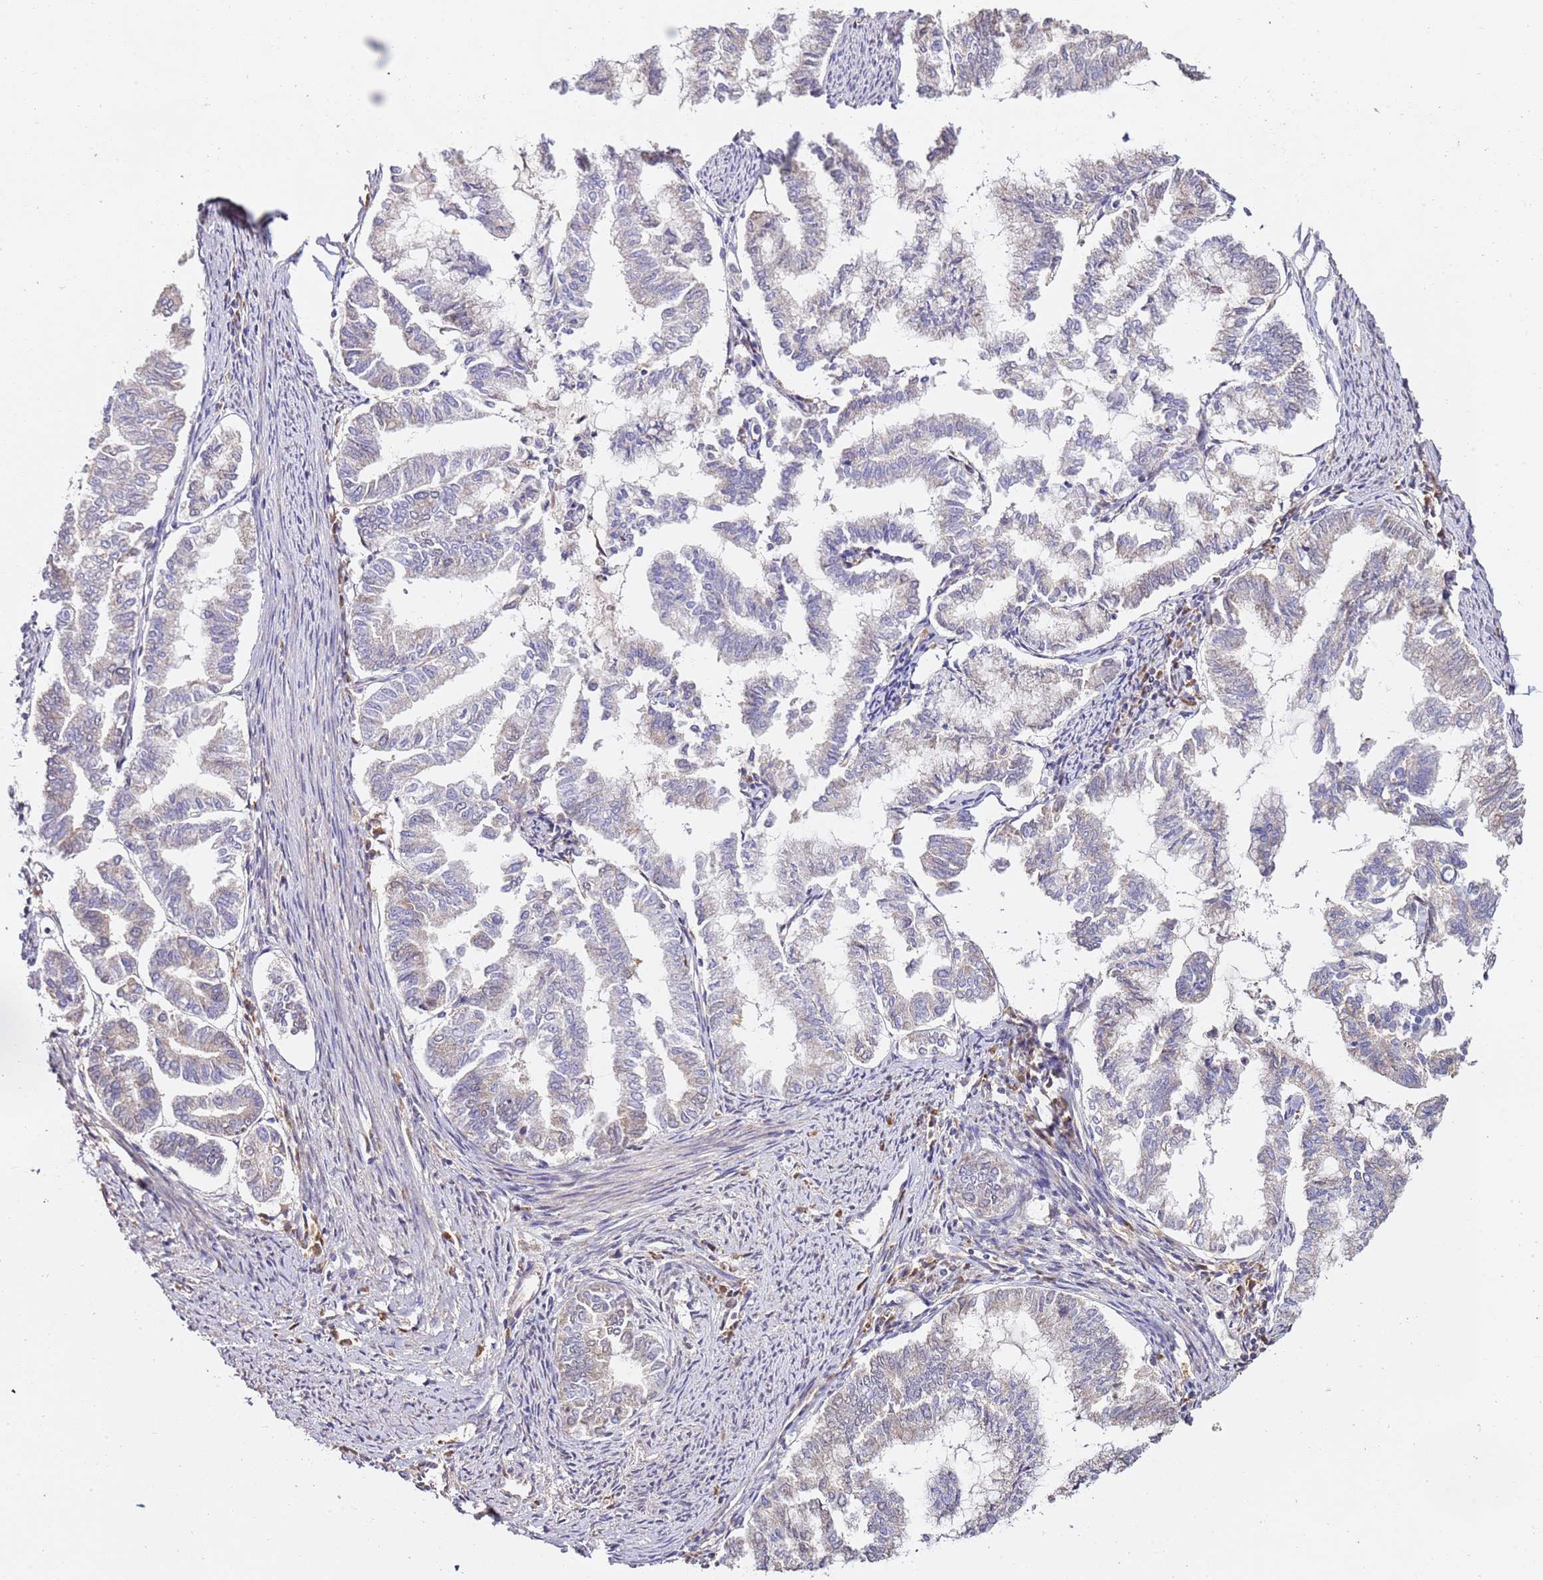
{"staining": {"intensity": "weak", "quantity": "<25%", "location": "cytoplasmic/membranous"}, "tissue": "endometrial cancer", "cell_type": "Tumor cells", "image_type": "cancer", "snomed": [{"axis": "morphology", "description": "Adenocarcinoma, NOS"}, {"axis": "topography", "description": "Endometrium"}], "caption": "Endometrial cancer (adenocarcinoma) was stained to show a protein in brown. There is no significant staining in tumor cells. (Immunohistochemistry (ihc), brightfield microscopy, high magnification).", "gene": "OR2B11", "patient": {"sex": "female", "age": 79}}